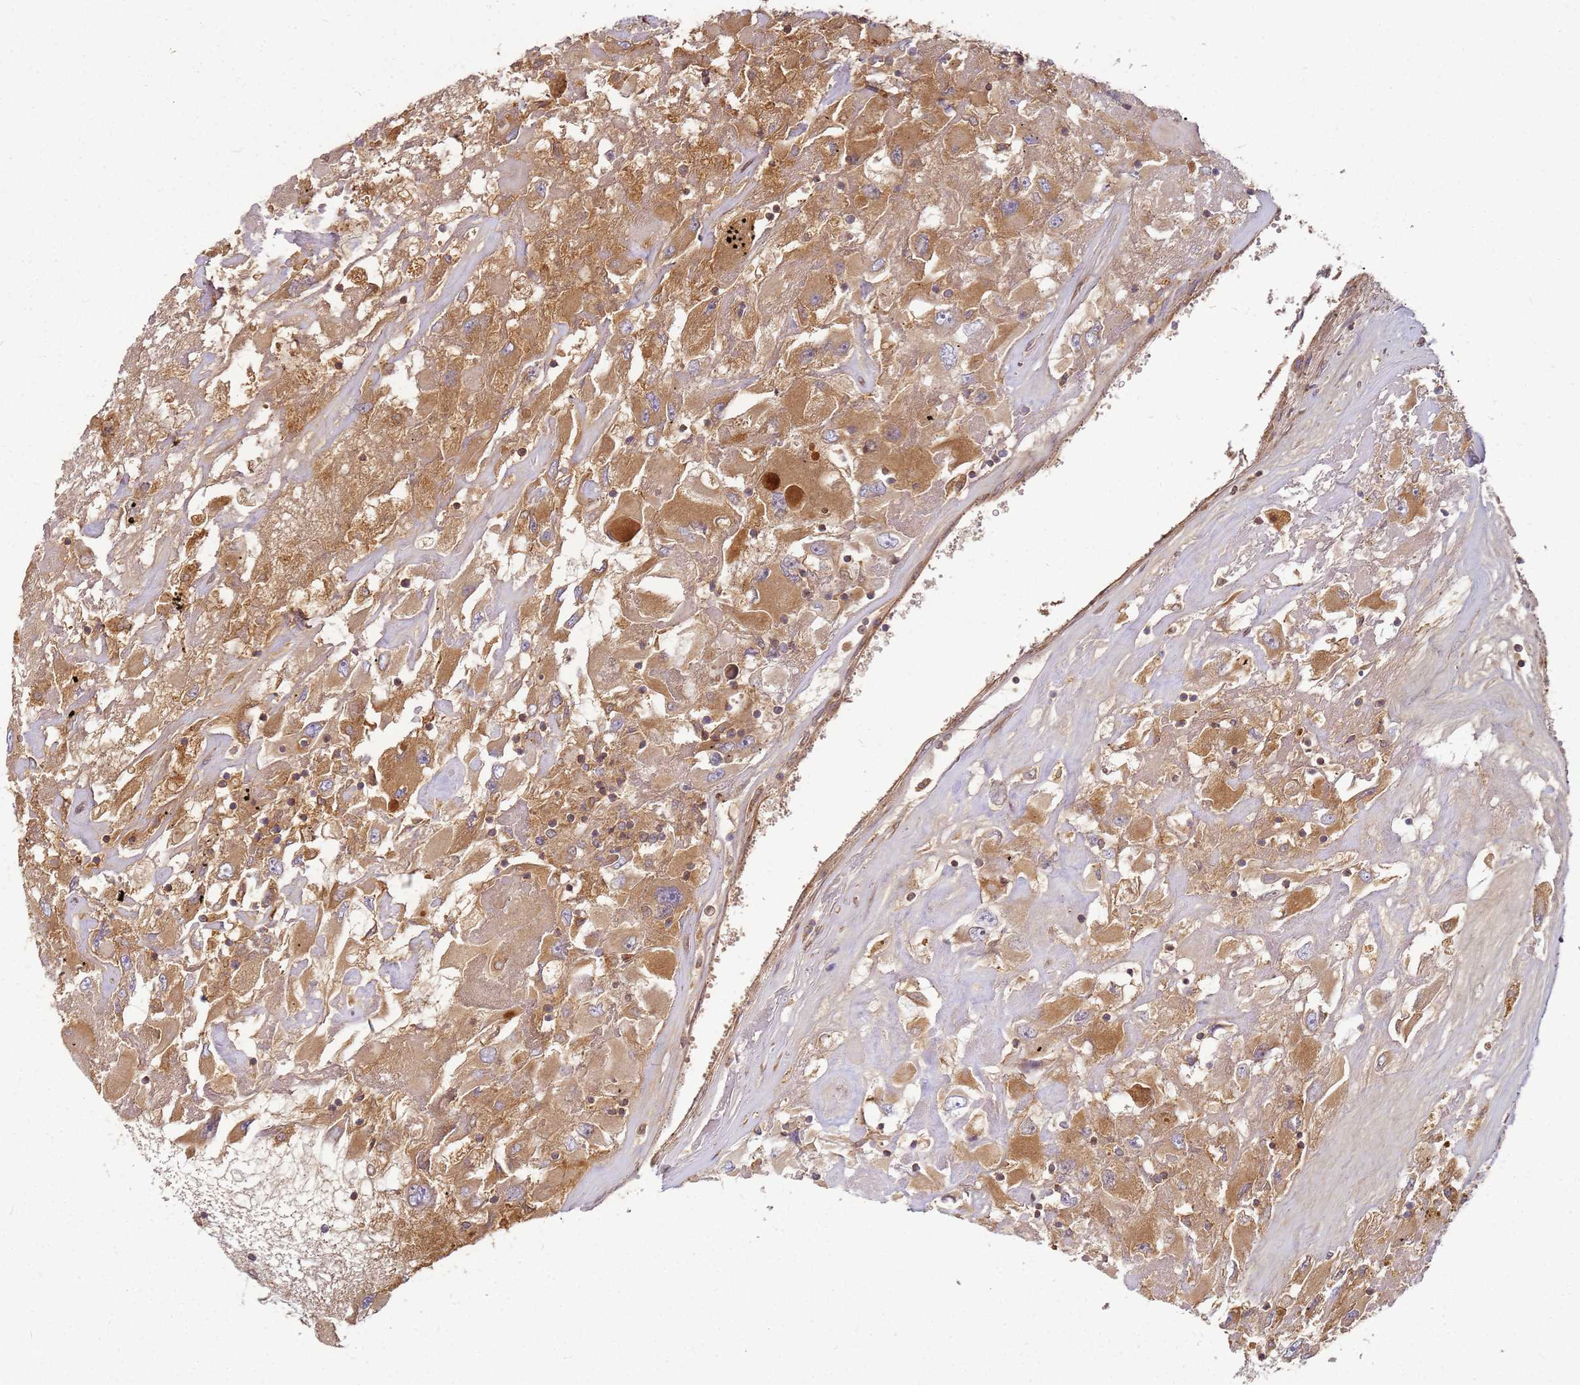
{"staining": {"intensity": "moderate", "quantity": ">75%", "location": "cytoplasmic/membranous"}, "tissue": "renal cancer", "cell_type": "Tumor cells", "image_type": "cancer", "snomed": [{"axis": "morphology", "description": "Adenocarcinoma, NOS"}, {"axis": "topography", "description": "Kidney"}], "caption": "Moderate cytoplasmic/membranous staining is present in approximately >75% of tumor cells in renal cancer. Immunohistochemistry (ihc) stains the protein of interest in brown and the nuclei are stained blue.", "gene": "NUDT14", "patient": {"sex": "female", "age": 52}}